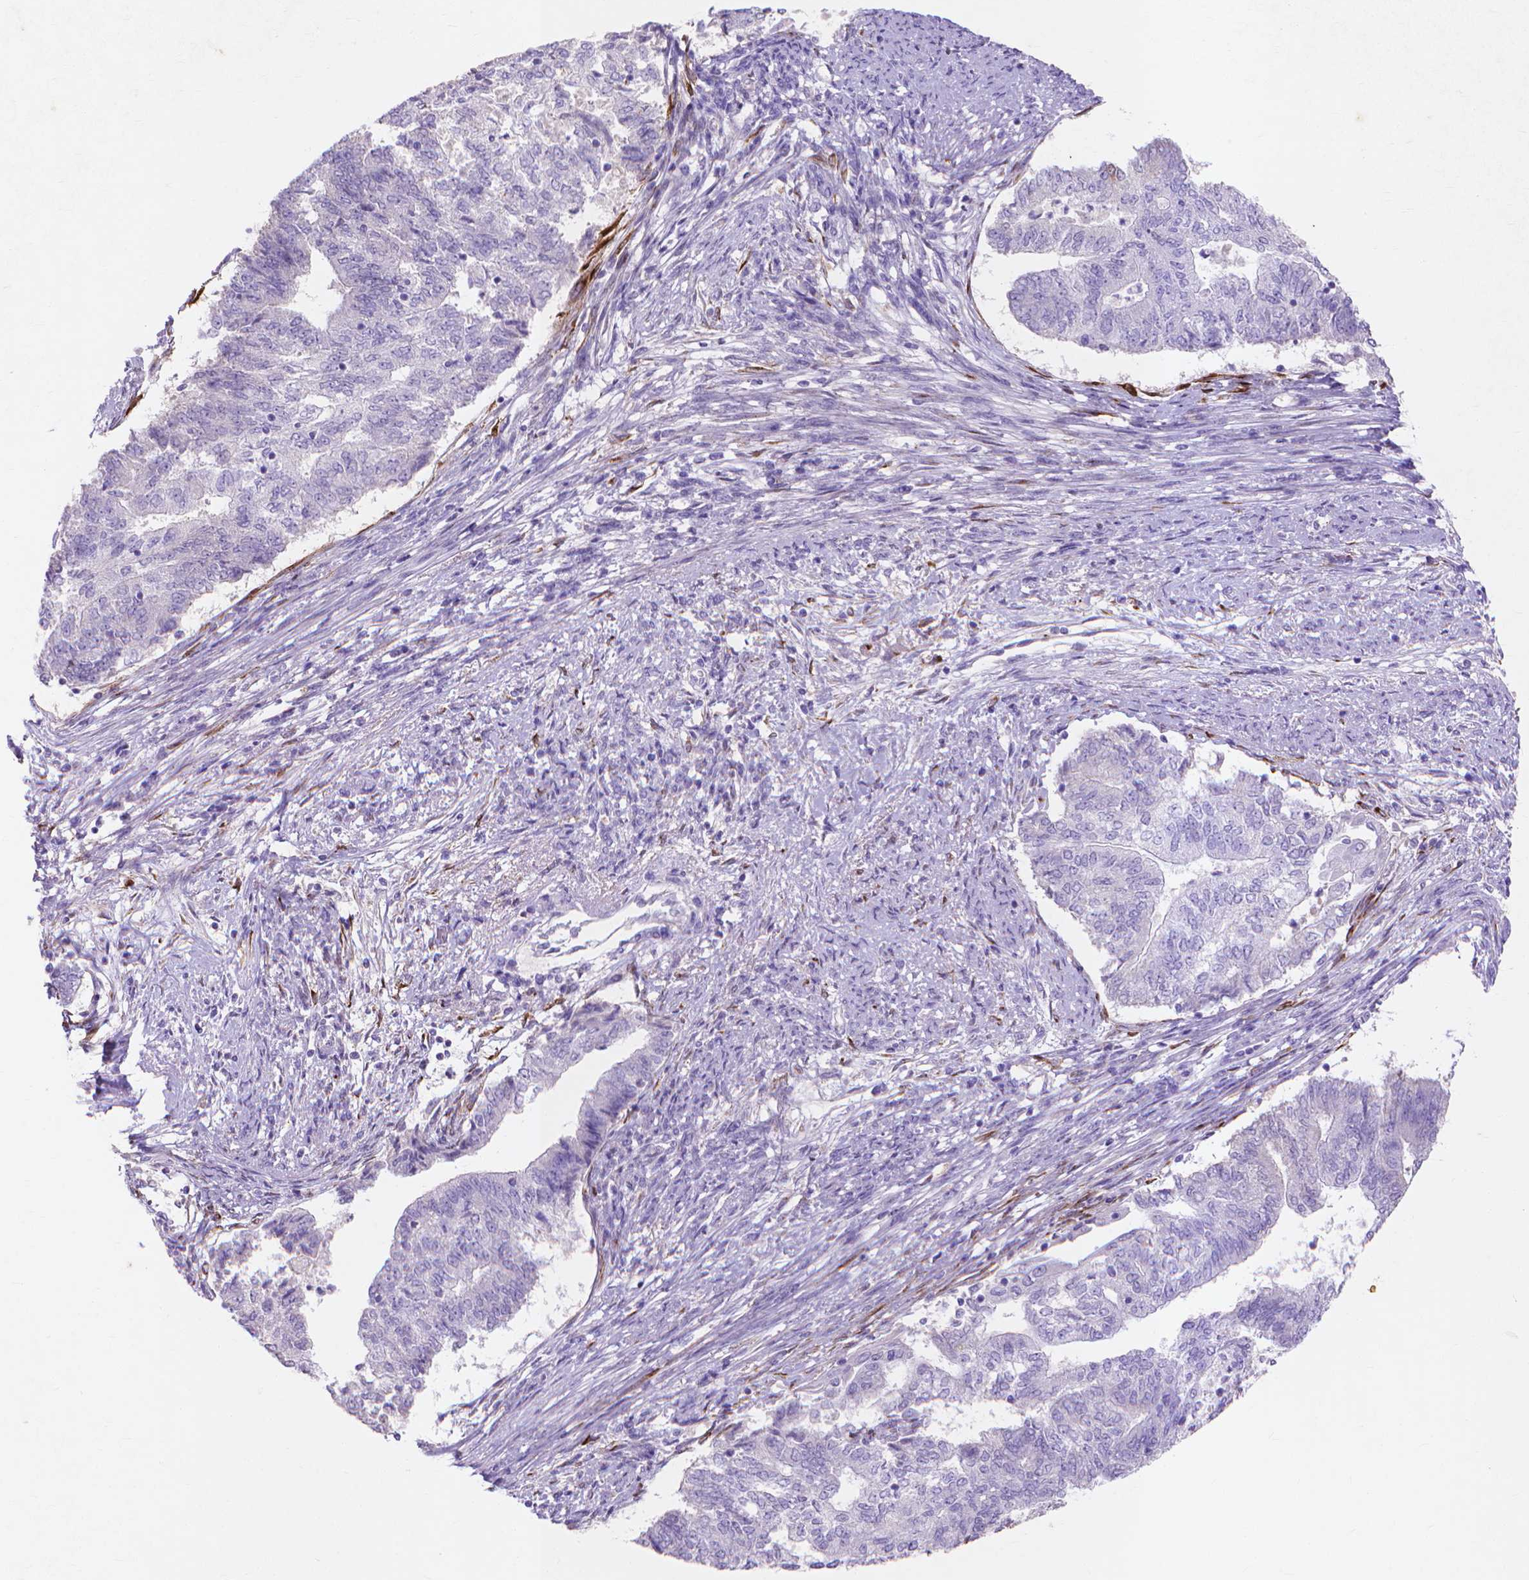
{"staining": {"intensity": "negative", "quantity": "none", "location": "none"}, "tissue": "endometrial cancer", "cell_type": "Tumor cells", "image_type": "cancer", "snomed": [{"axis": "morphology", "description": "Adenocarcinoma, NOS"}, {"axis": "topography", "description": "Endometrium"}], "caption": "A high-resolution histopathology image shows immunohistochemistry (IHC) staining of endometrial cancer, which demonstrates no significant positivity in tumor cells.", "gene": "MMP11", "patient": {"sex": "female", "age": 65}}